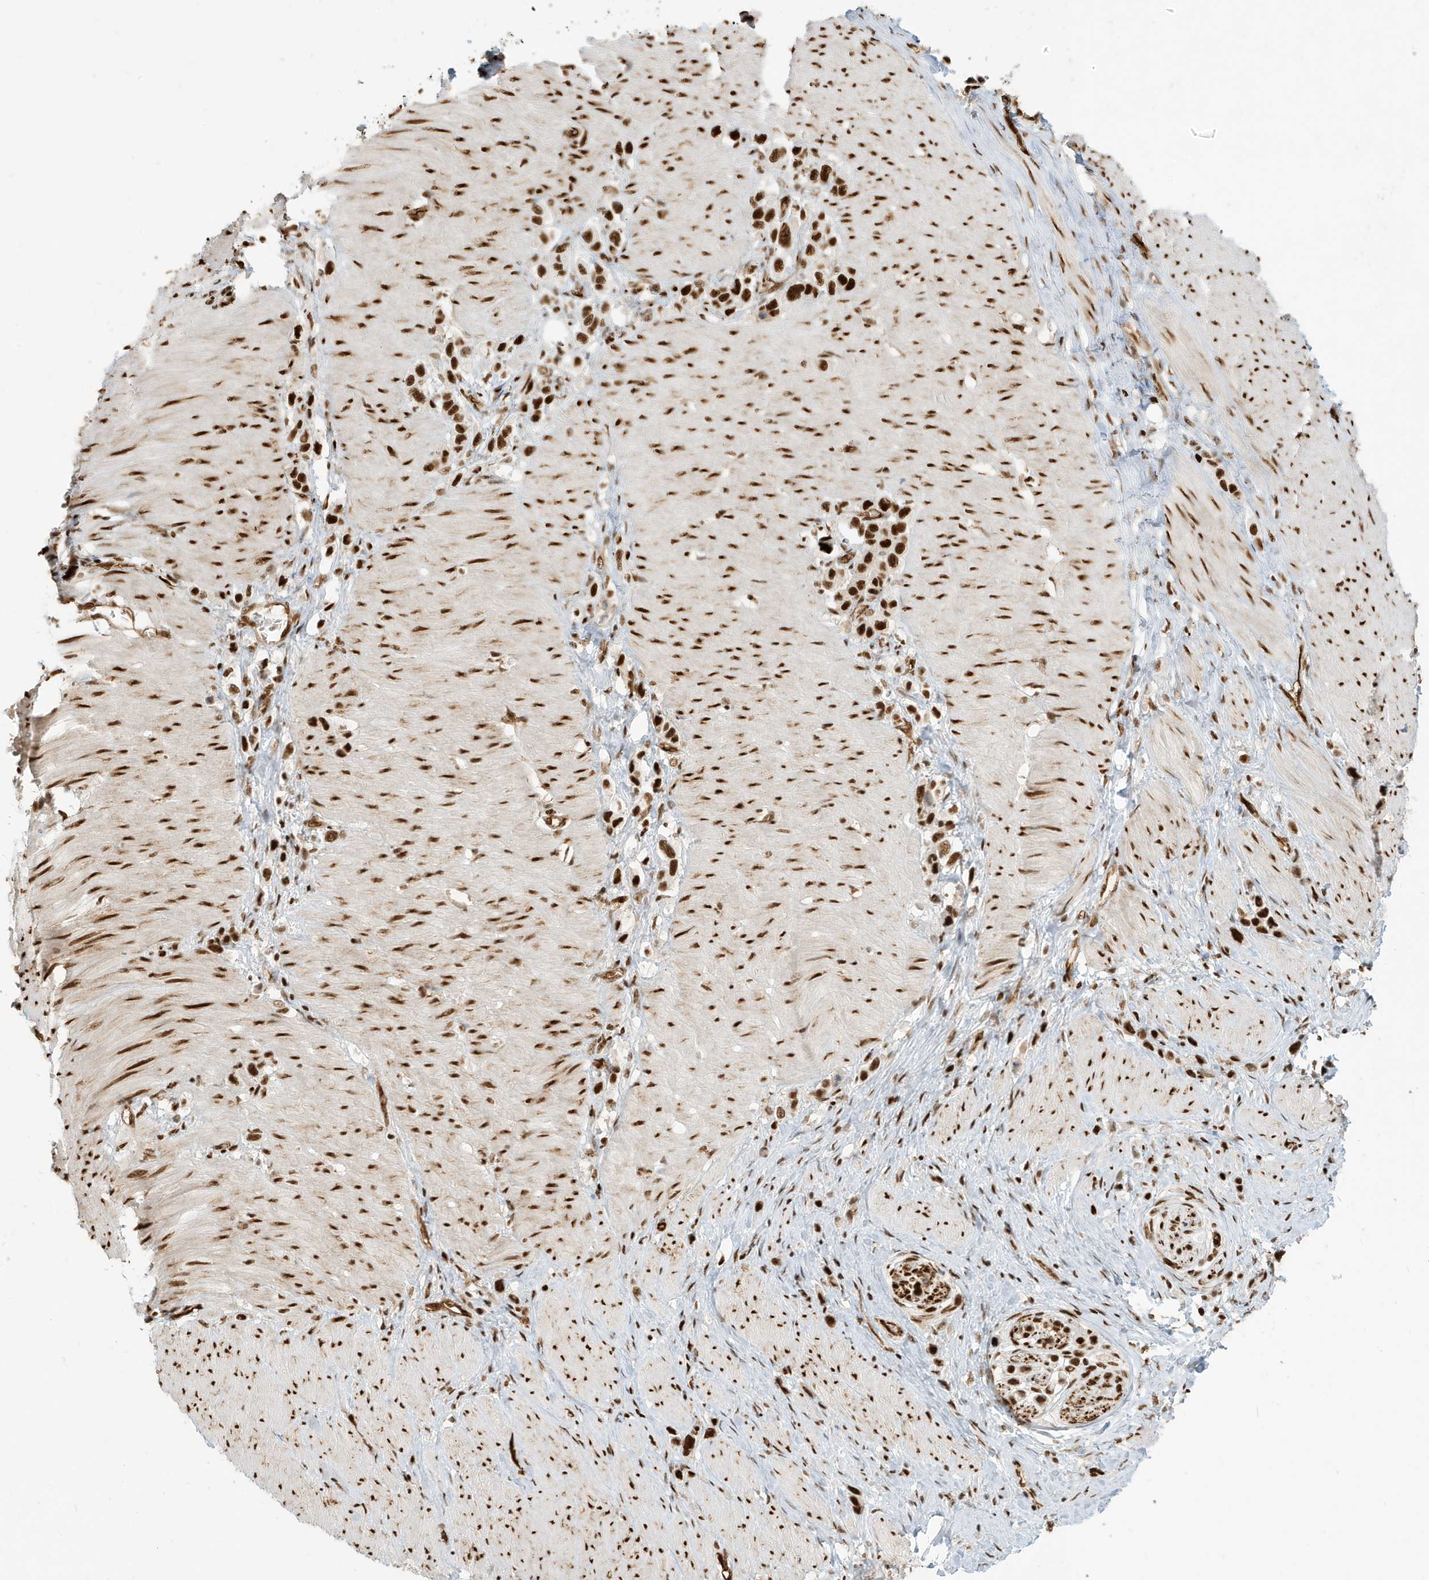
{"staining": {"intensity": "strong", "quantity": ">75%", "location": "nuclear"}, "tissue": "stomach cancer", "cell_type": "Tumor cells", "image_type": "cancer", "snomed": [{"axis": "morphology", "description": "Normal tissue, NOS"}, {"axis": "morphology", "description": "Adenocarcinoma, NOS"}, {"axis": "topography", "description": "Stomach, upper"}, {"axis": "topography", "description": "Stomach"}], "caption": "Strong nuclear protein positivity is identified in approximately >75% of tumor cells in stomach cancer. Using DAB (3,3'-diaminobenzidine) (brown) and hematoxylin (blue) stains, captured at high magnification using brightfield microscopy.", "gene": "CKS2", "patient": {"sex": "female", "age": 65}}